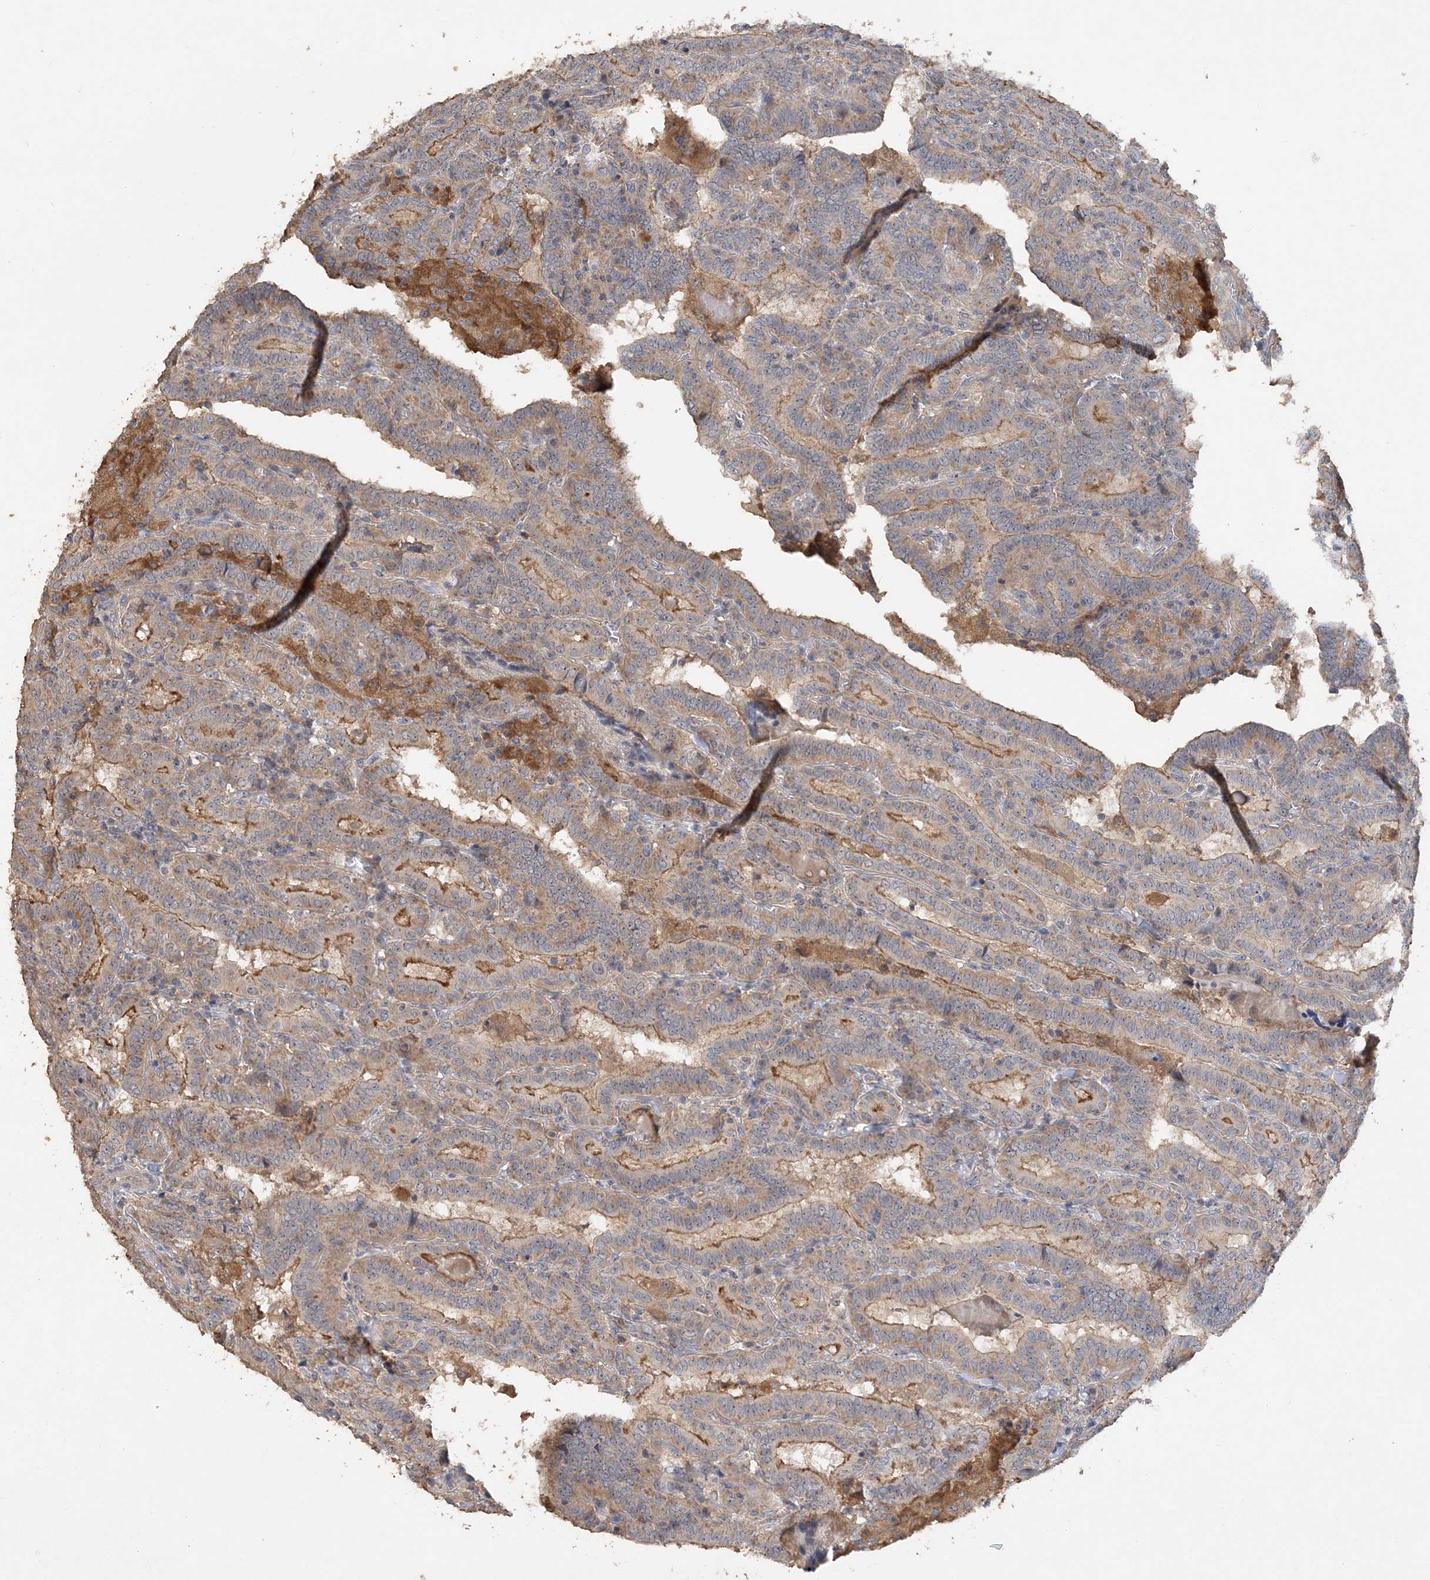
{"staining": {"intensity": "moderate", "quantity": "25%-75%", "location": "cytoplasmic/membranous"}, "tissue": "thyroid cancer", "cell_type": "Tumor cells", "image_type": "cancer", "snomed": [{"axis": "morphology", "description": "Papillary adenocarcinoma, NOS"}, {"axis": "topography", "description": "Thyroid gland"}], "caption": "Immunohistochemistry (IHC) of papillary adenocarcinoma (thyroid) displays medium levels of moderate cytoplasmic/membranous expression in approximately 25%-75% of tumor cells.", "gene": "GRINA", "patient": {"sex": "female", "age": 72}}